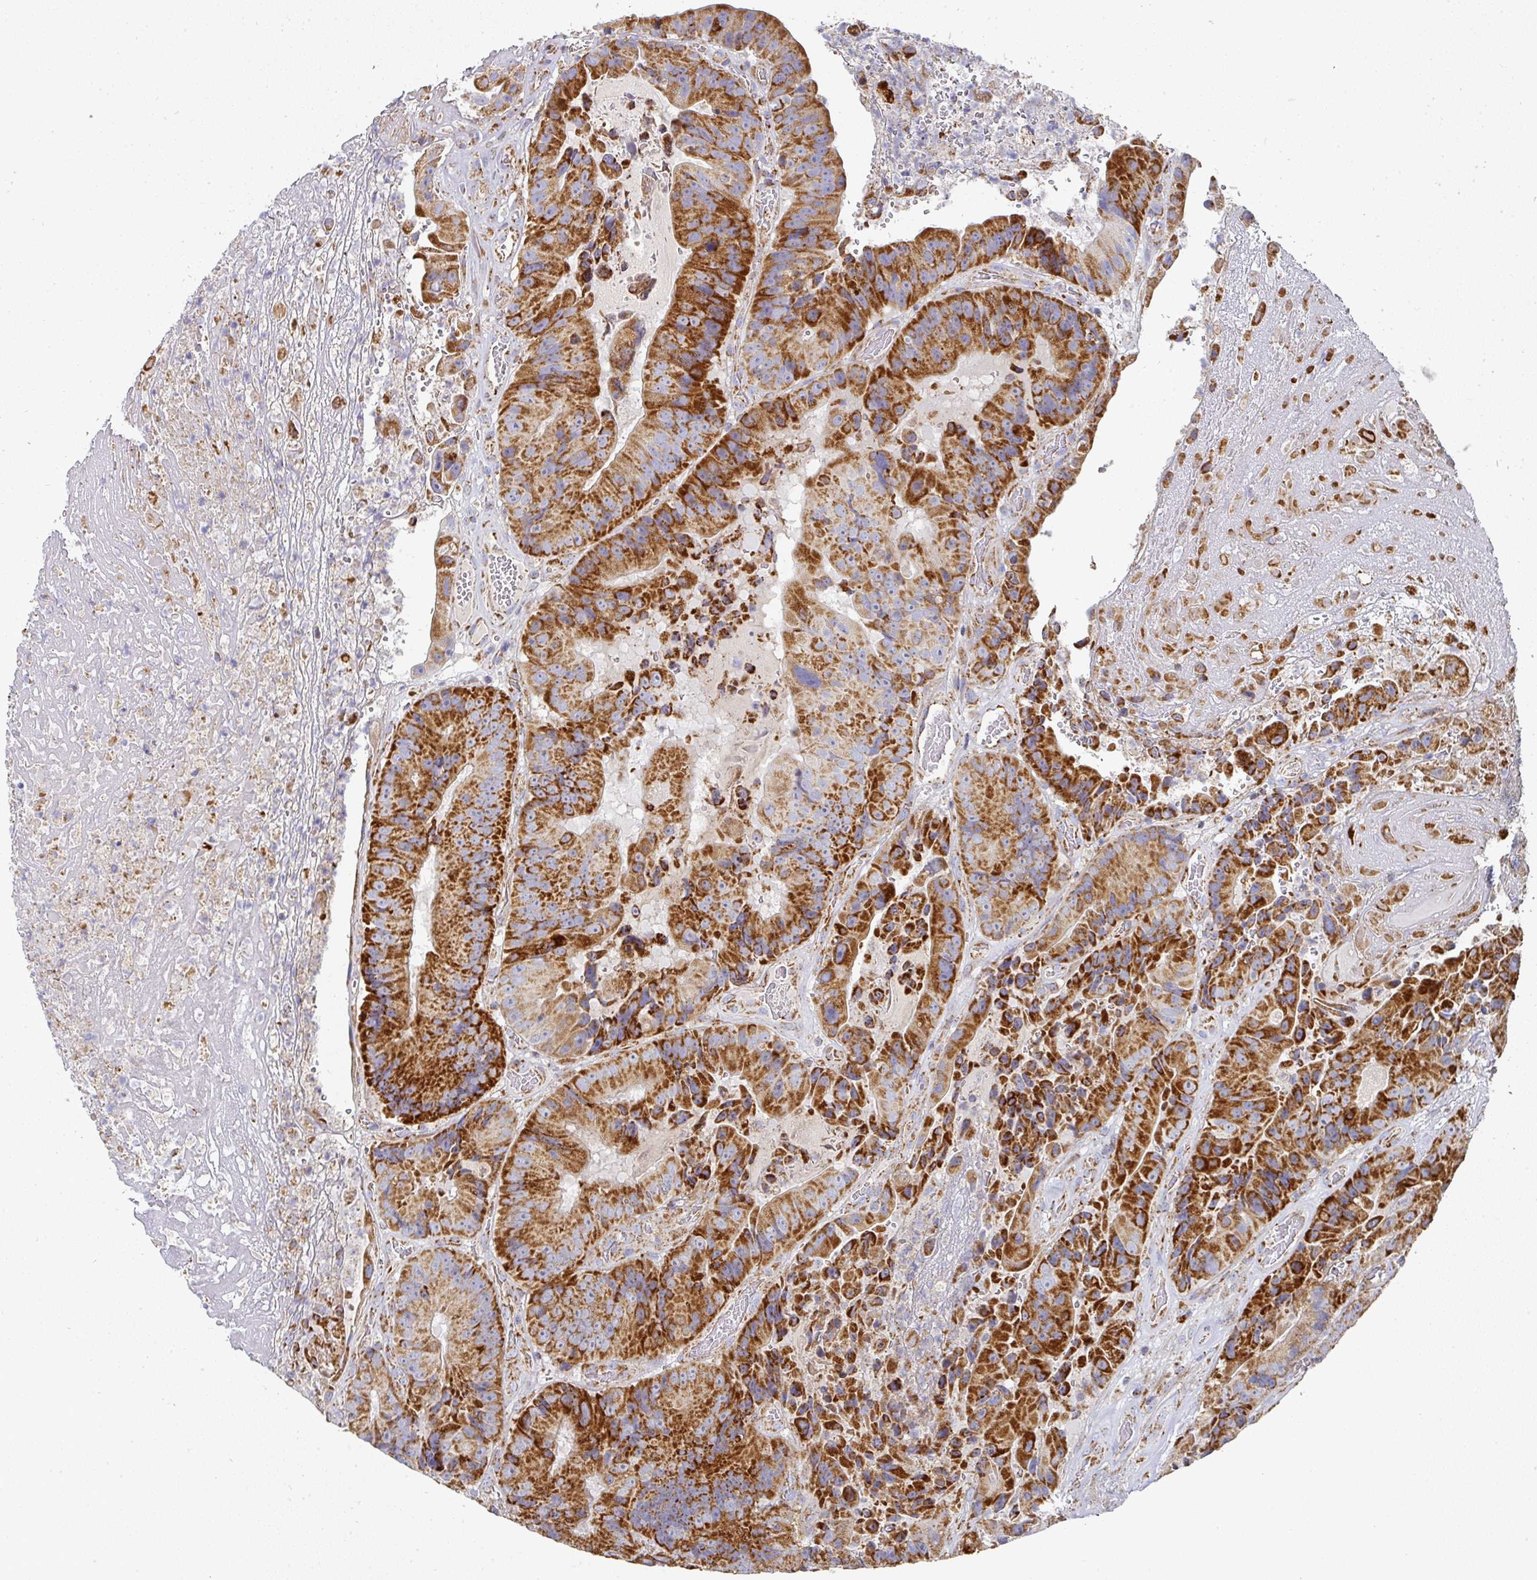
{"staining": {"intensity": "strong", "quantity": ">75%", "location": "cytoplasmic/membranous"}, "tissue": "colorectal cancer", "cell_type": "Tumor cells", "image_type": "cancer", "snomed": [{"axis": "morphology", "description": "Adenocarcinoma, NOS"}, {"axis": "topography", "description": "Colon"}], "caption": "IHC photomicrograph of neoplastic tissue: human adenocarcinoma (colorectal) stained using IHC demonstrates high levels of strong protein expression localized specifically in the cytoplasmic/membranous of tumor cells, appearing as a cytoplasmic/membranous brown color.", "gene": "UQCRFS1", "patient": {"sex": "female", "age": 86}}